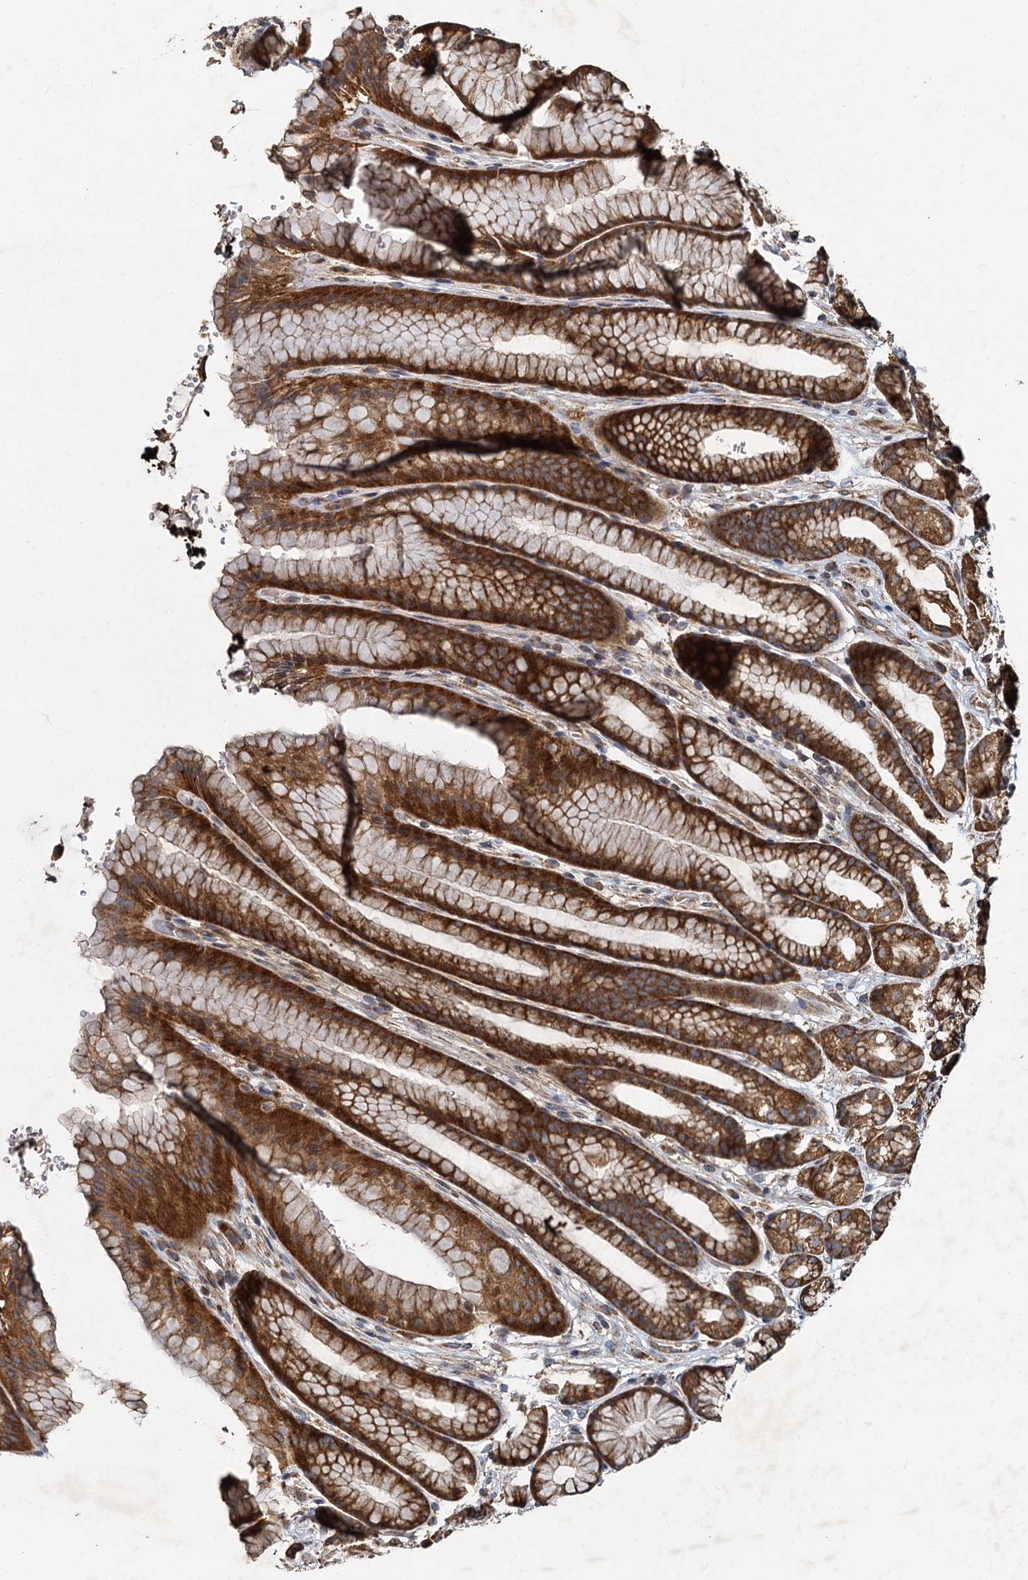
{"staining": {"intensity": "strong", "quantity": ">75%", "location": "cytoplasmic/membranous"}, "tissue": "stomach", "cell_type": "Glandular cells", "image_type": "normal", "snomed": [{"axis": "morphology", "description": "Normal tissue, NOS"}, {"axis": "morphology", "description": "Adenocarcinoma, NOS"}, {"axis": "topography", "description": "Stomach"}], "caption": "Immunohistochemistry image of benign stomach stained for a protein (brown), which shows high levels of strong cytoplasmic/membranous expression in approximately >75% of glandular cells.", "gene": "SDS", "patient": {"sex": "male", "age": 57}}